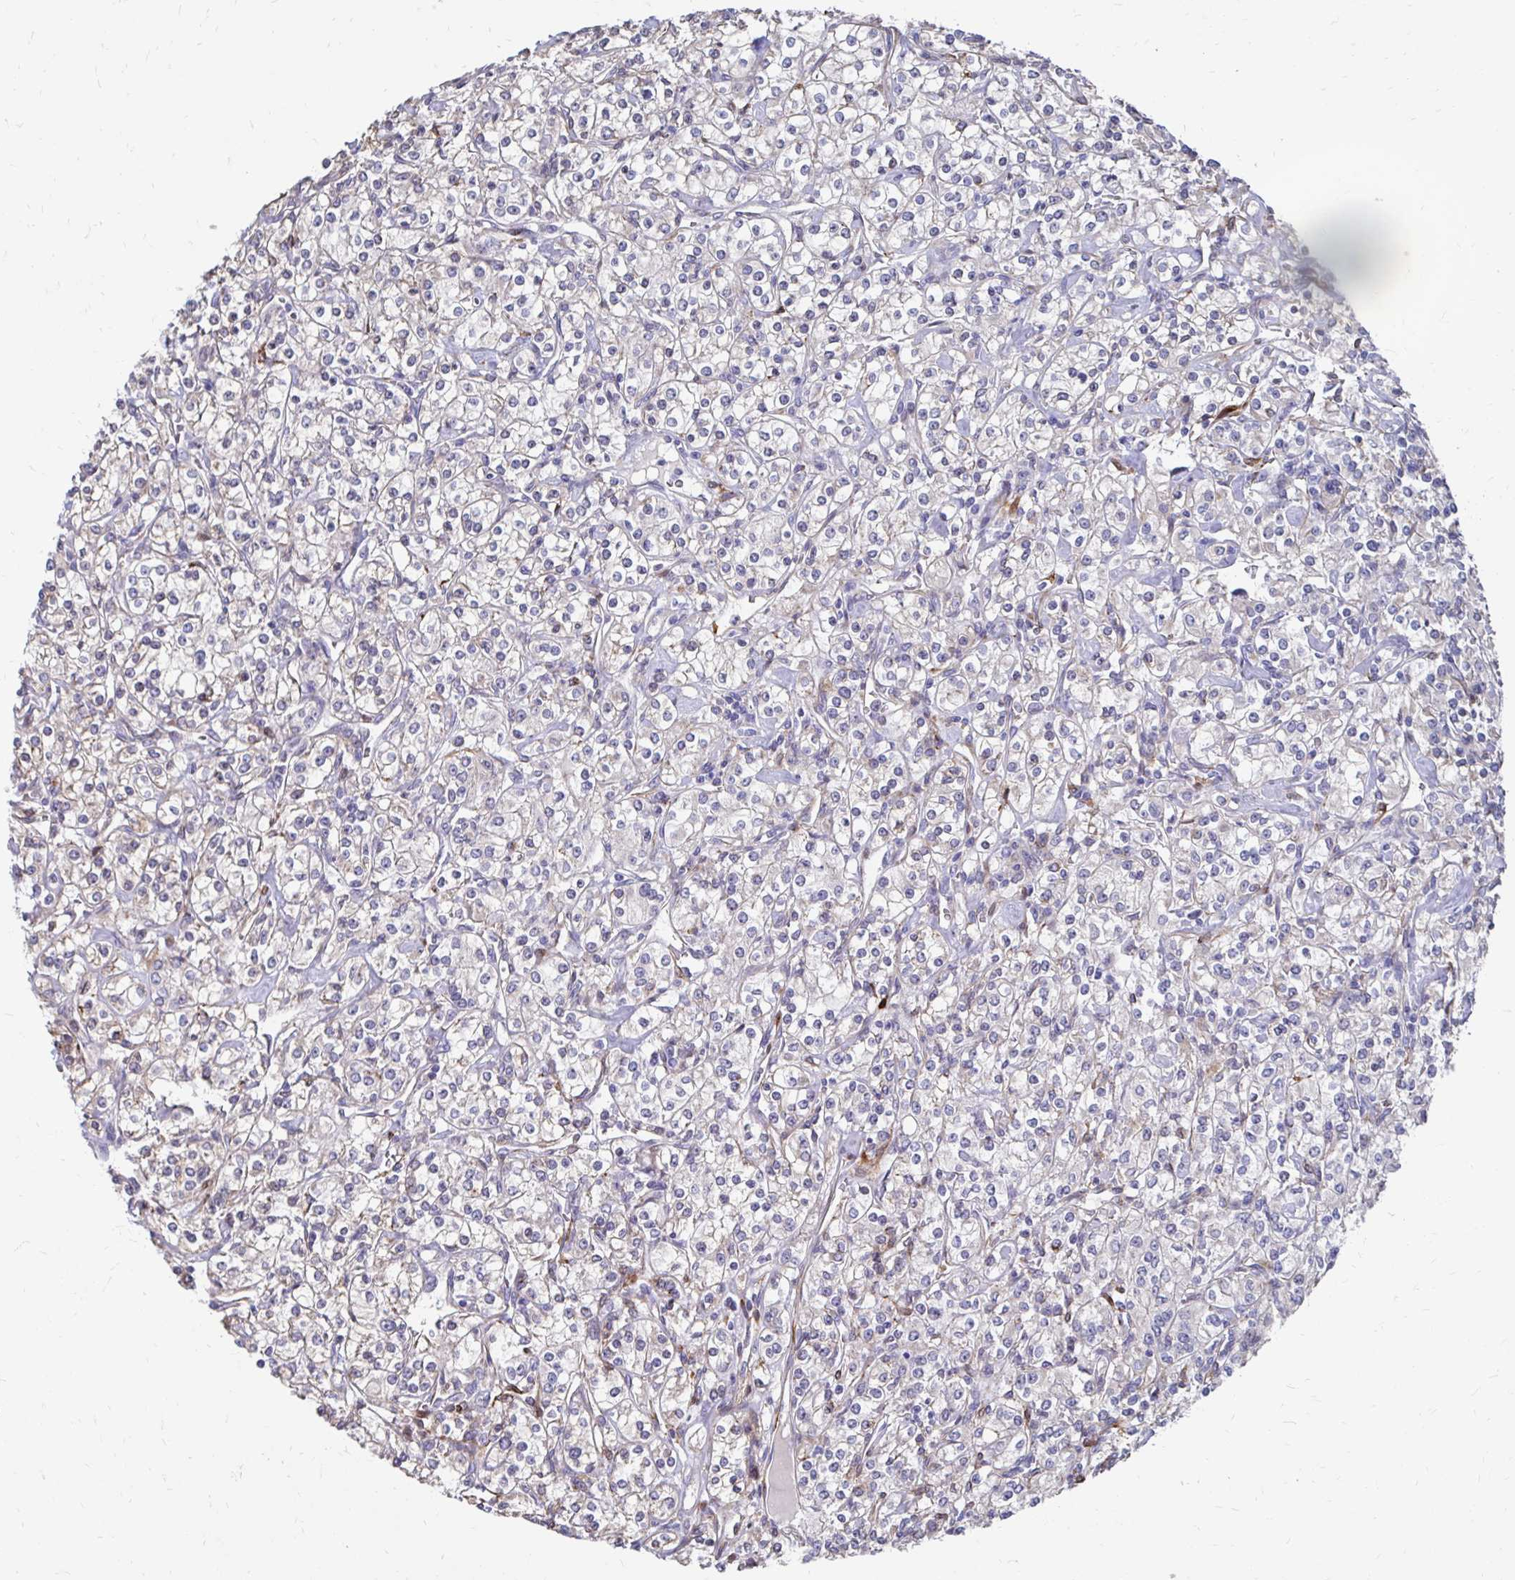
{"staining": {"intensity": "negative", "quantity": "none", "location": "none"}, "tissue": "renal cancer", "cell_type": "Tumor cells", "image_type": "cancer", "snomed": [{"axis": "morphology", "description": "Adenocarcinoma, NOS"}, {"axis": "topography", "description": "Kidney"}], "caption": "There is no significant positivity in tumor cells of renal cancer.", "gene": "CDKL1", "patient": {"sex": "male", "age": 77}}